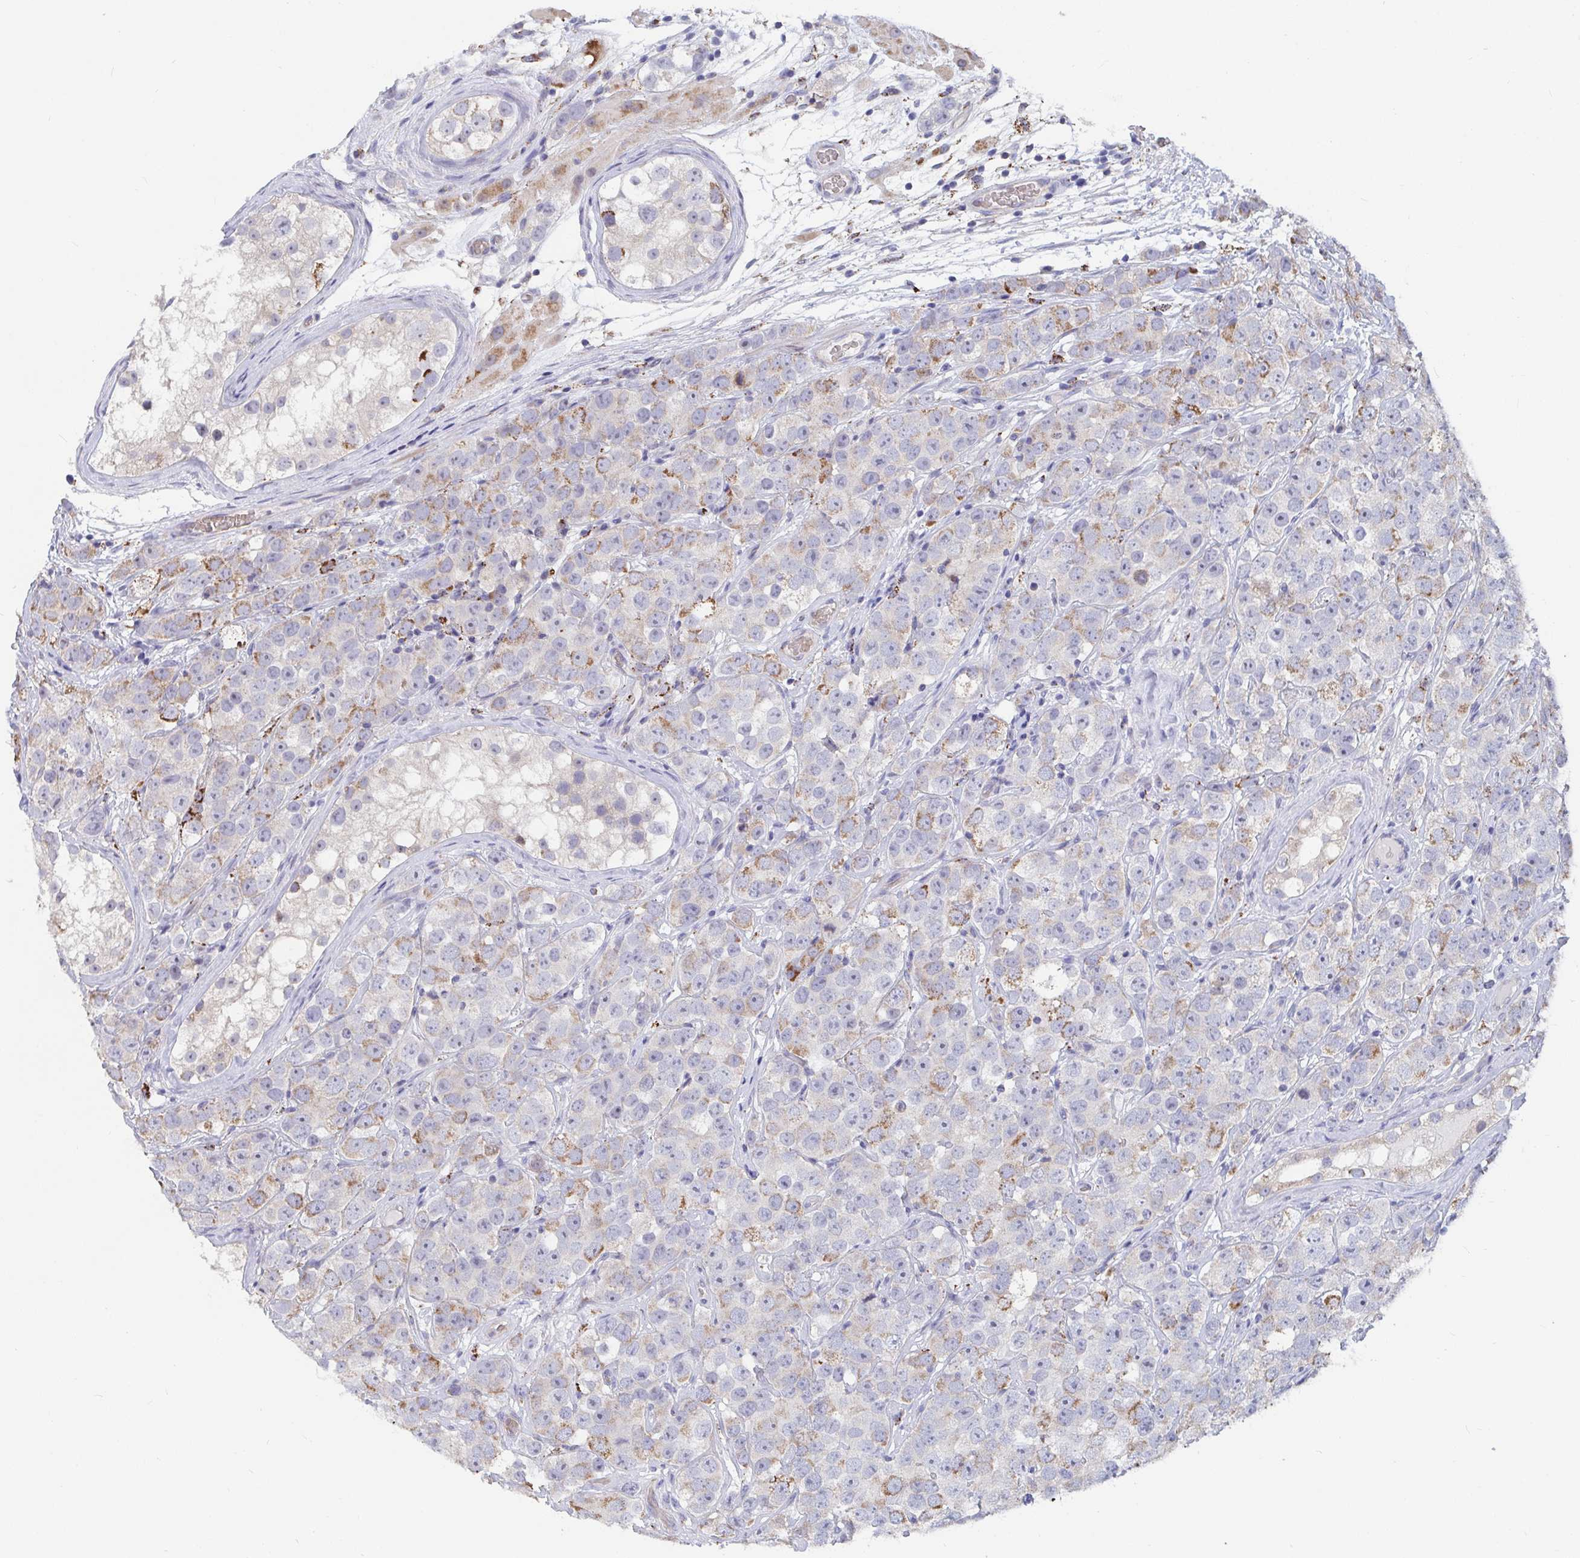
{"staining": {"intensity": "moderate", "quantity": "25%-75%", "location": "cytoplasmic/membranous"}, "tissue": "testis cancer", "cell_type": "Tumor cells", "image_type": "cancer", "snomed": [{"axis": "morphology", "description": "Seminoma, NOS"}, {"axis": "topography", "description": "Testis"}], "caption": "Human testis seminoma stained with a protein marker reveals moderate staining in tumor cells.", "gene": "FAM156B", "patient": {"sex": "male", "age": 28}}